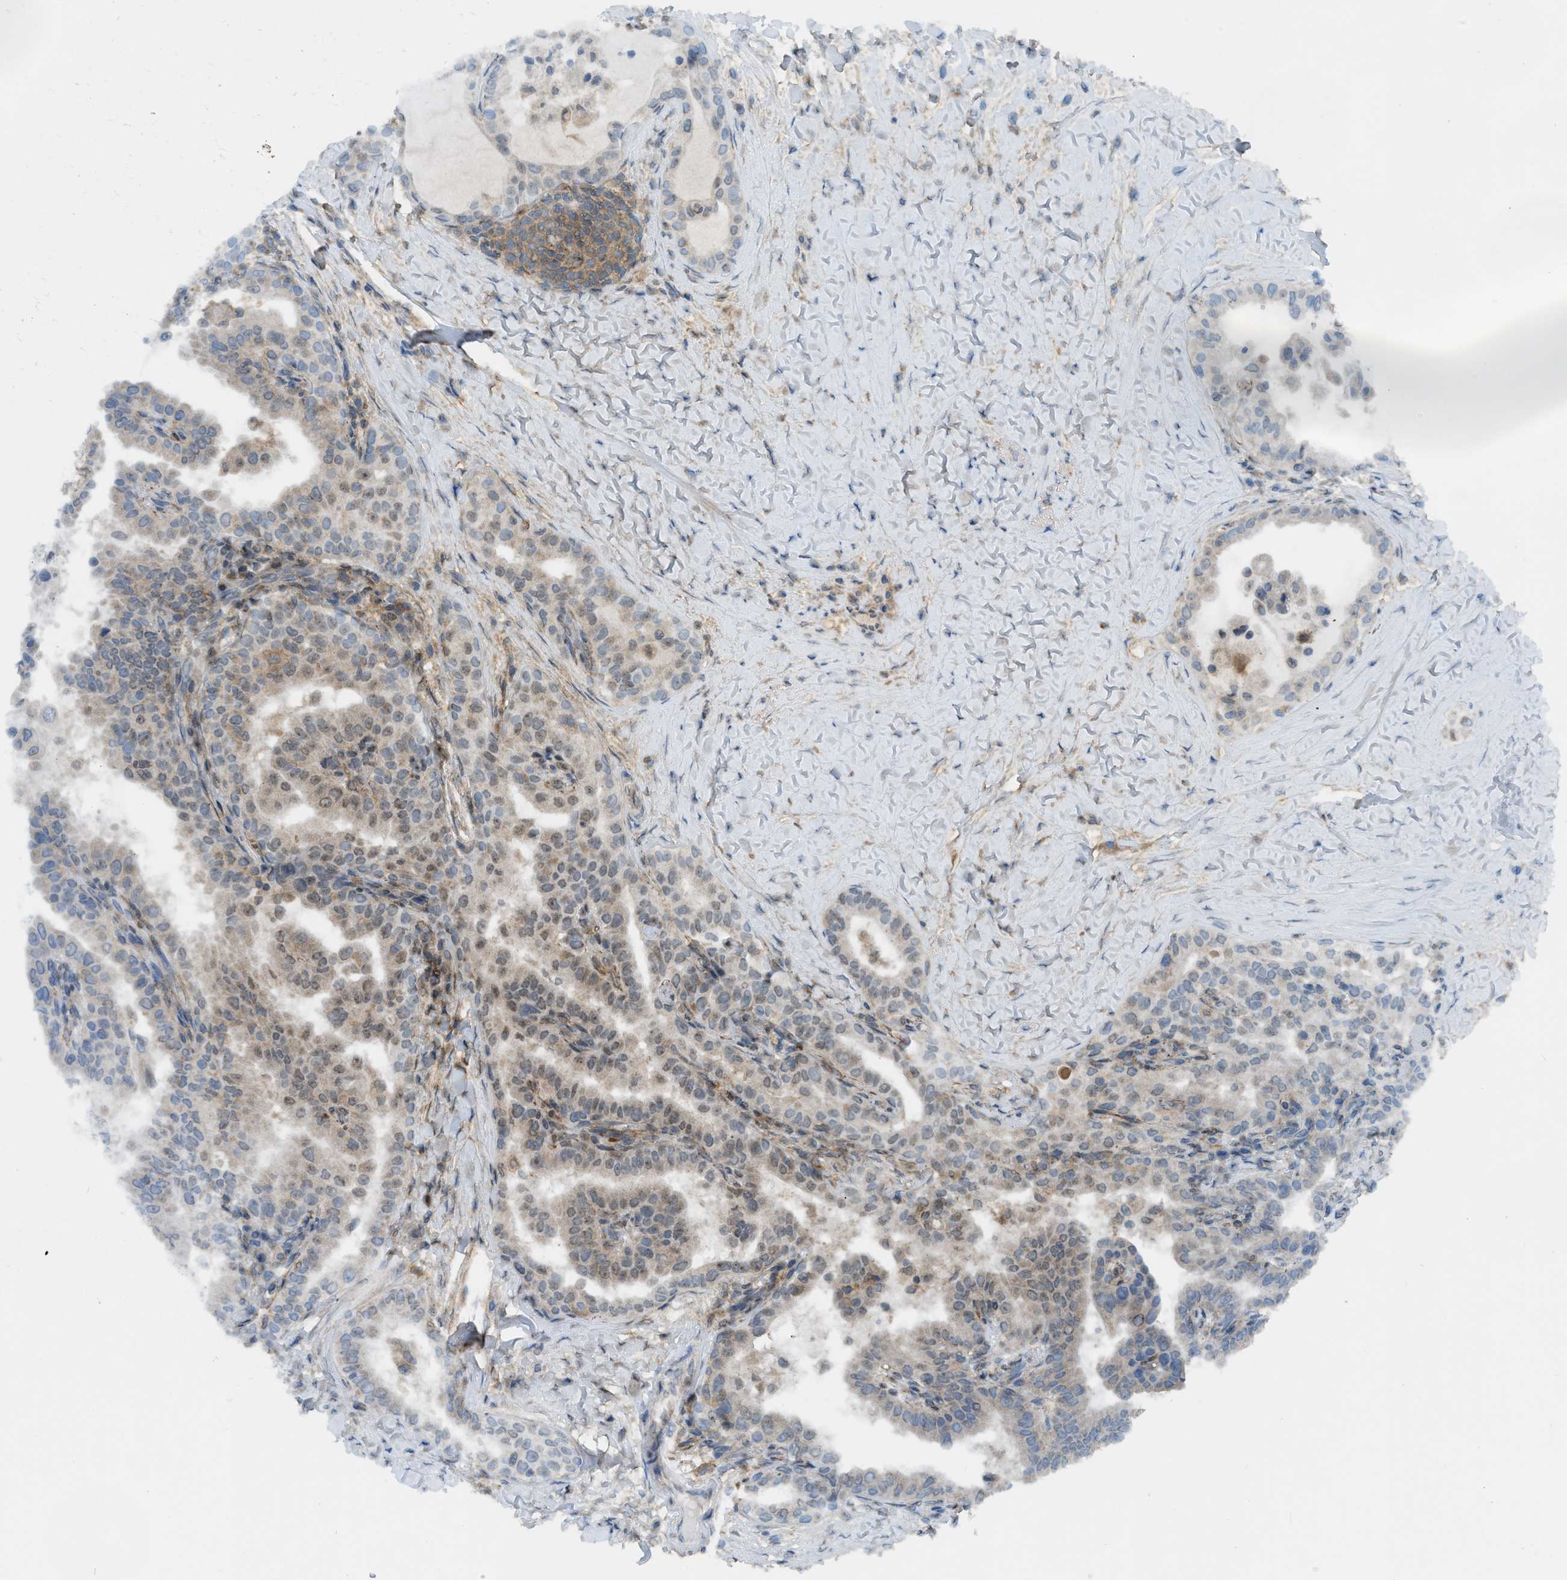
{"staining": {"intensity": "weak", "quantity": "25%-75%", "location": "cytoplasmic/membranous"}, "tissue": "thyroid cancer", "cell_type": "Tumor cells", "image_type": "cancer", "snomed": [{"axis": "morphology", "description": "Papillary adenocarcinoma, NOS"}, {"axis": "topography", "description": "Thyroid gland"}], "caption": "An IHC micrograph of tumor tissue is shown. Protein staining in brown shows weak cytoplasmic/membranous positivity in papillary adenocarcinoma (thyroid) within tumor cells.", "gene": "E2F1", "patient": {"sex": "male", "age": 33}}